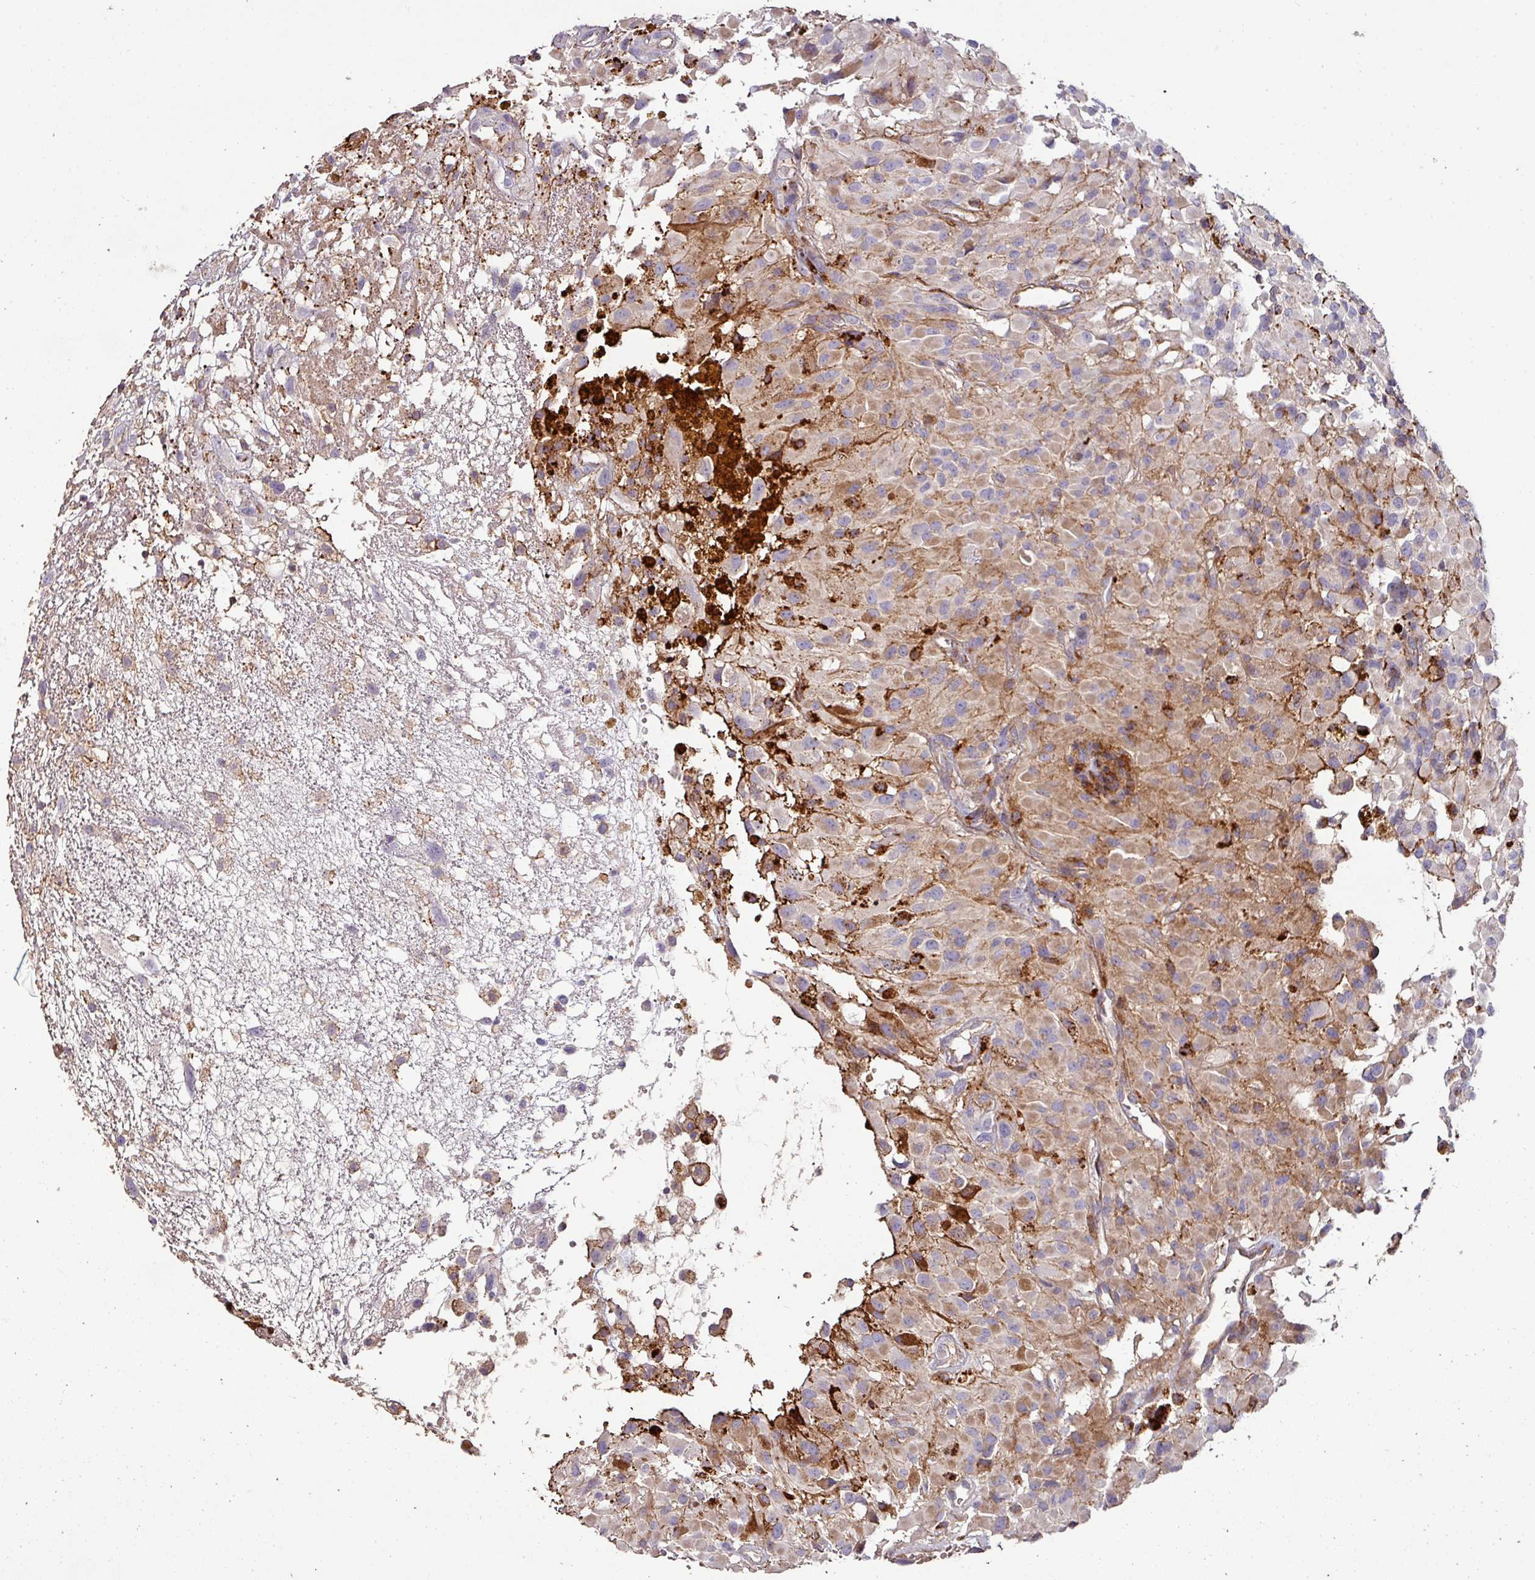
{"staining": {"intensity": "moderate", "quantity": "<25%", "location": "cytoplasmic/membranous"}, "tissue": "glioma", "cell_type": "Tumor cells", "image_type": "cancer", "snomed": [{"axis": "morphology", "description": "Glioma, malignant, High grade"}, {"axis": "topography", "description": "Brain"}], "caption": "Moderate cytoplasmic/membranous staining for a protein is appreciated in about <25% of tumor cells of malignant glioma (high-grade) using immunohistochemistry.", "gene": "RPL23A", "patient": {"sex": "female", "age": 59}}